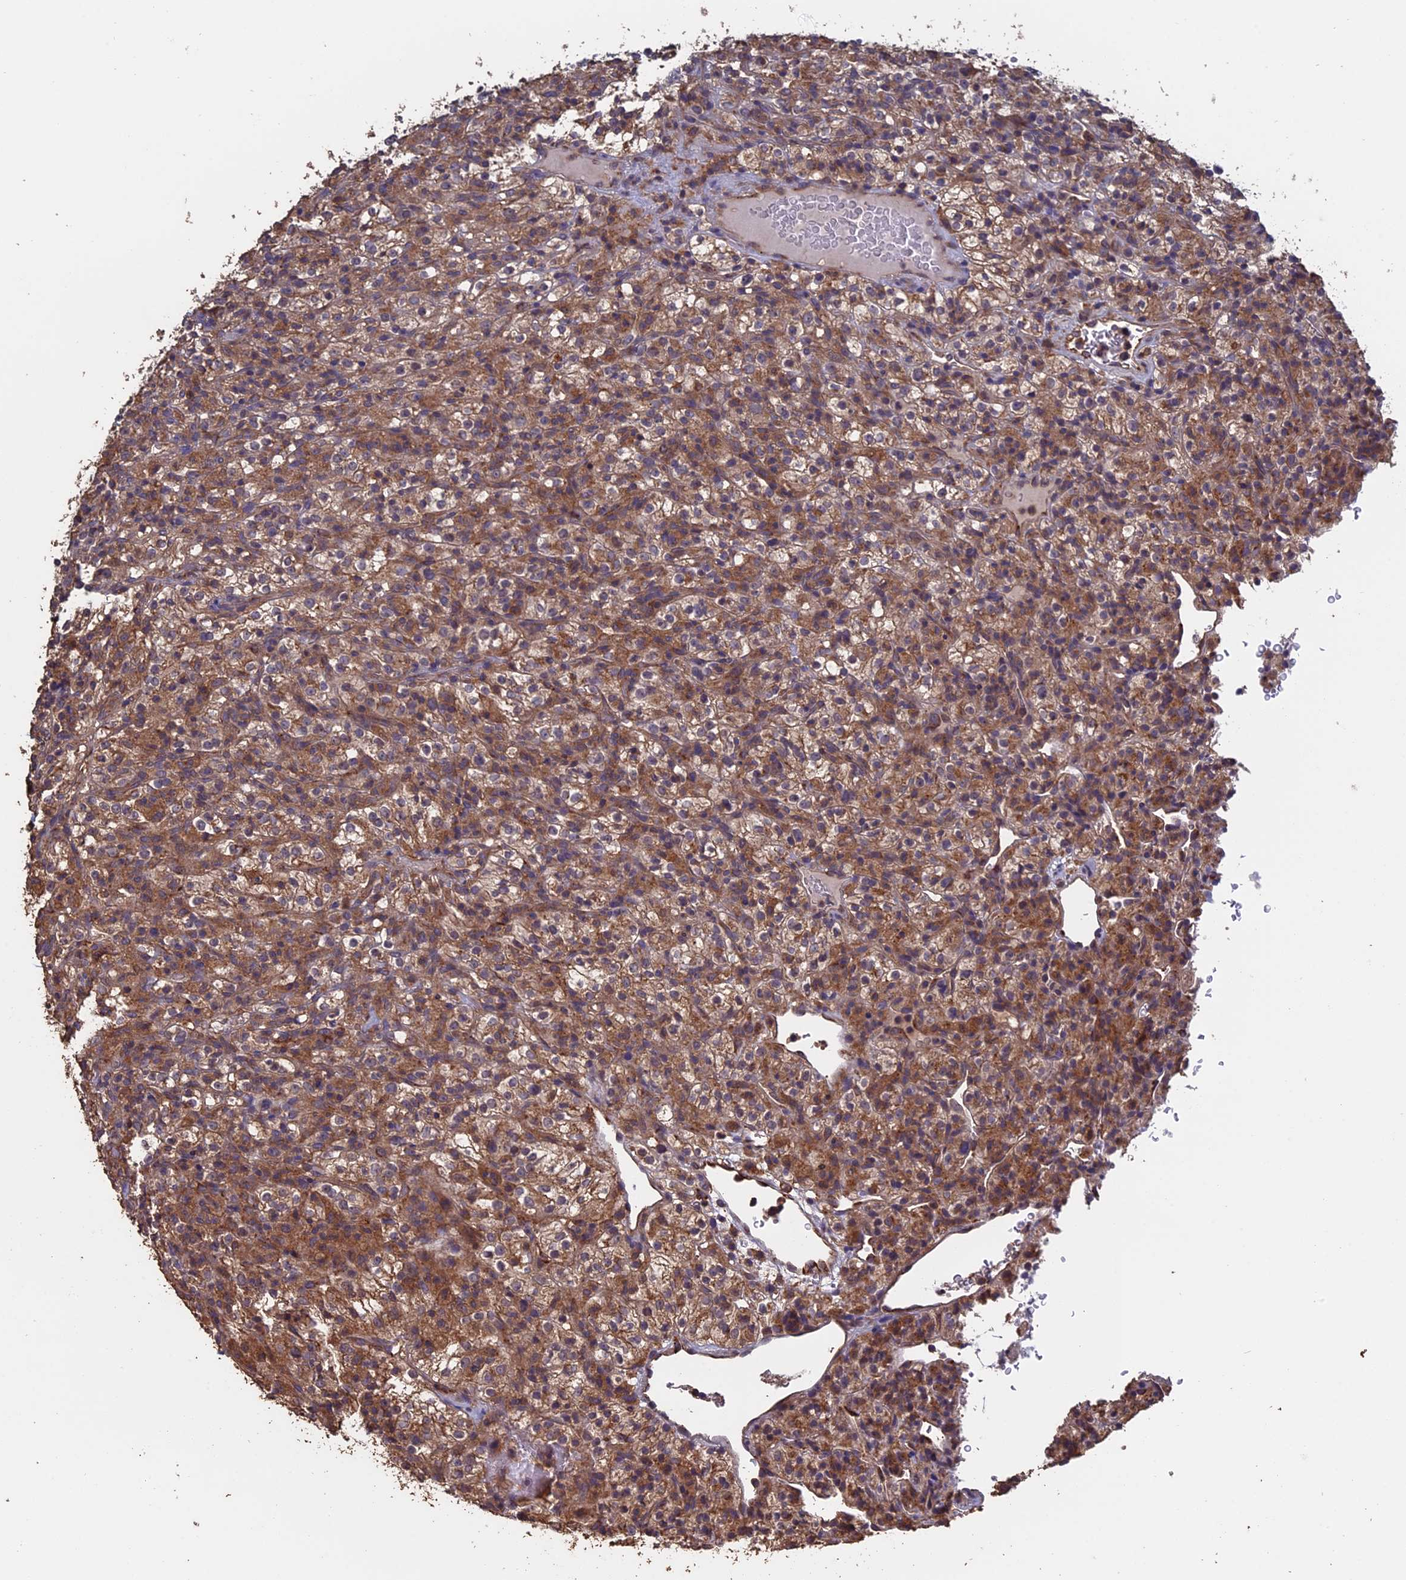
{"staining": {"intensity": "moderate", "quantity": ">75%", "location": "cytoplasmic/membranous"}, "tissue": "renal cancer", "cell_type": "Tumor cells", "image_type": "cancer", "snomed": [{"axis": "morphology", "description": "Normal tissue, NOS"}, {"axis": "morphology", "description": "Adenocarcinoma, NOS"}, {"axis": "topography", "description": "Kidney"}], "caption": "This is a micrograph of immunohistochemistry staining of renal adenocarcinoma, which shows moderate positivity in the cytoplasmic/membranous of tumor cells.", "gene": "PIGQ", "patient": {"sex": "female", "age": 72}}